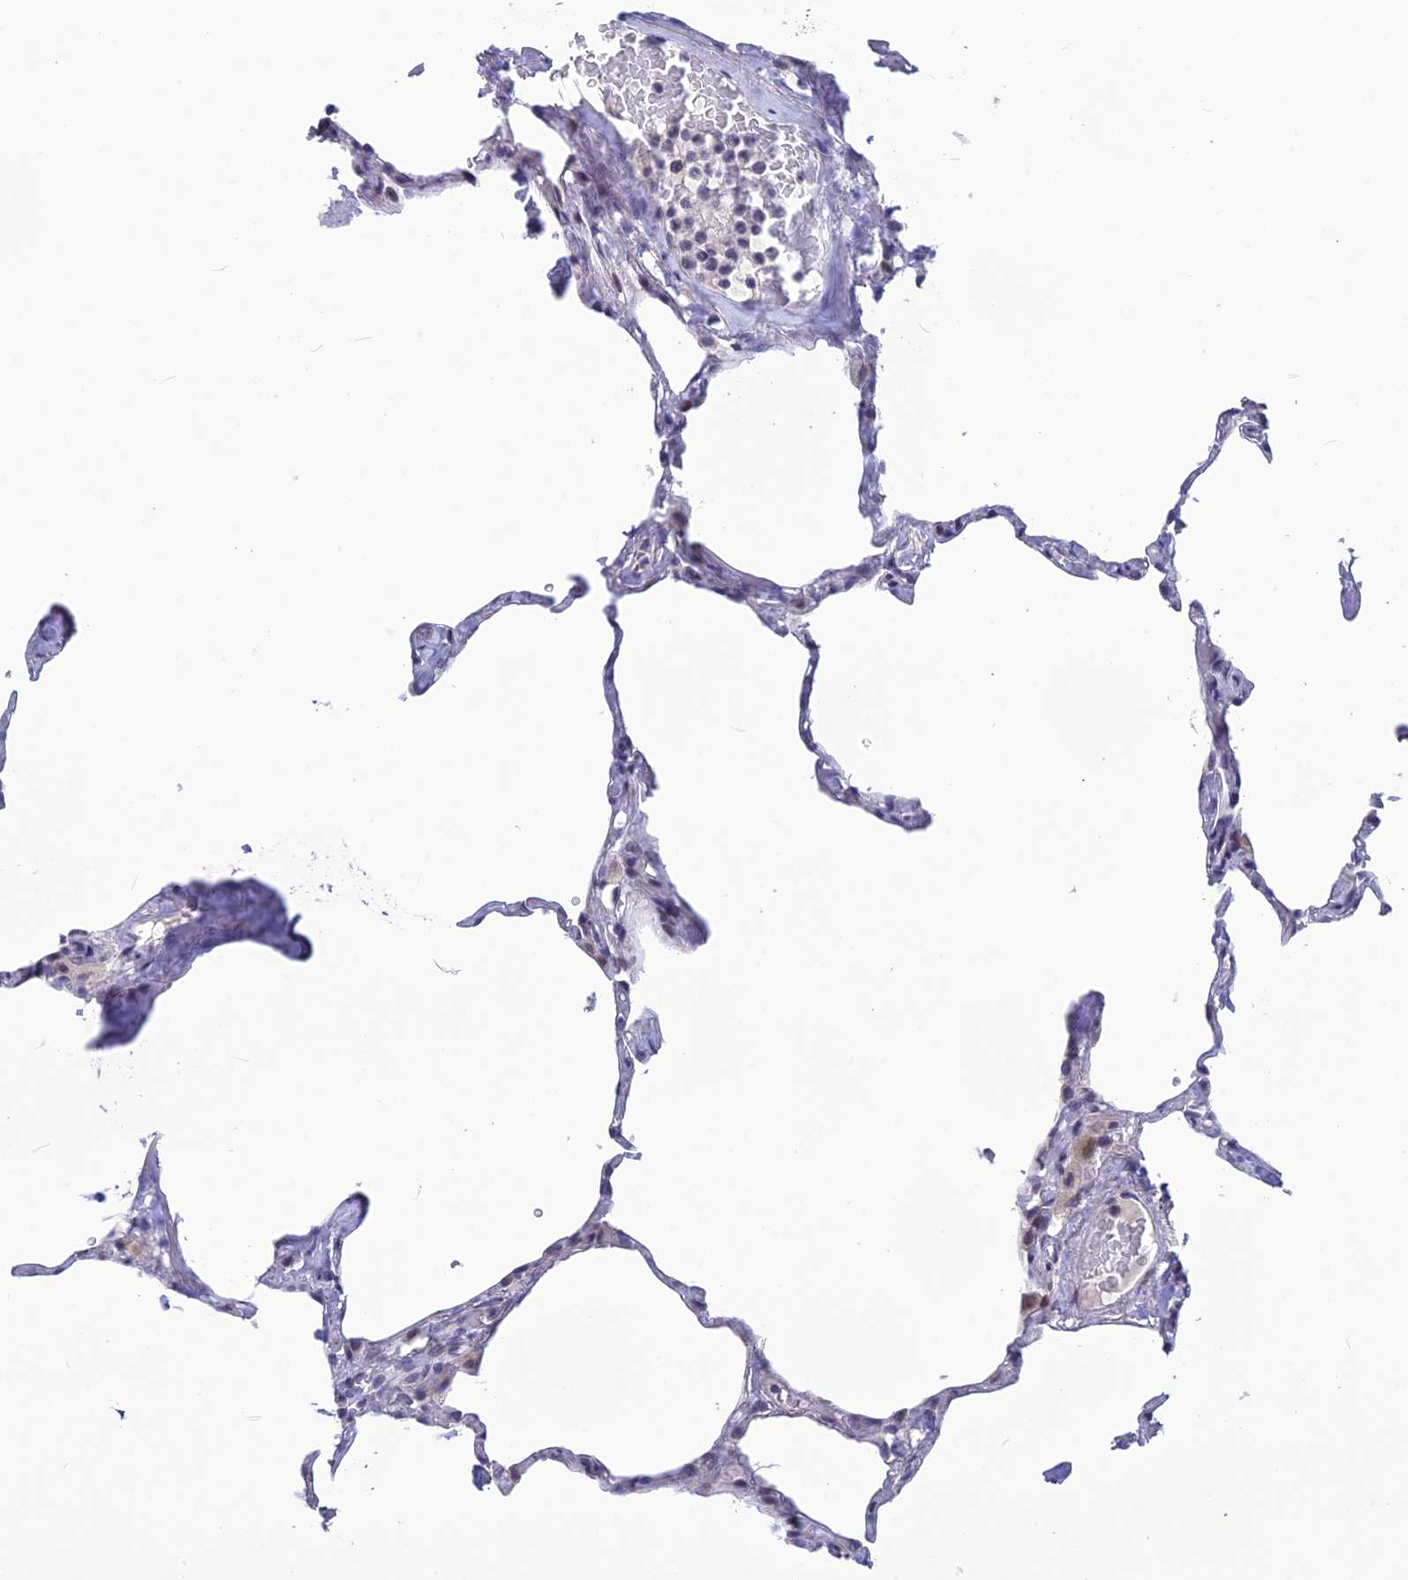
{"staining": {"intensity": "negative", "quantity": "none", "location": "none"}, "tissue": "lung", "cell_type": "Alveolar cells", "image_type": "normal", "snomed": [{"axis": "morphology", "description": "Normal tissue, NOS"}, {"axis": "topography", "description": "Lung"}], "caption": "Benign lung was stained to show a protein in brown. There is no significant positivity in alveolar cells. (DAB (3,3'-diaminobenzidine) immunohistochemistry with hematoxylin counter stain).", "gene": "TMEM134", "patient": {"sex": "male", "age": 65}}